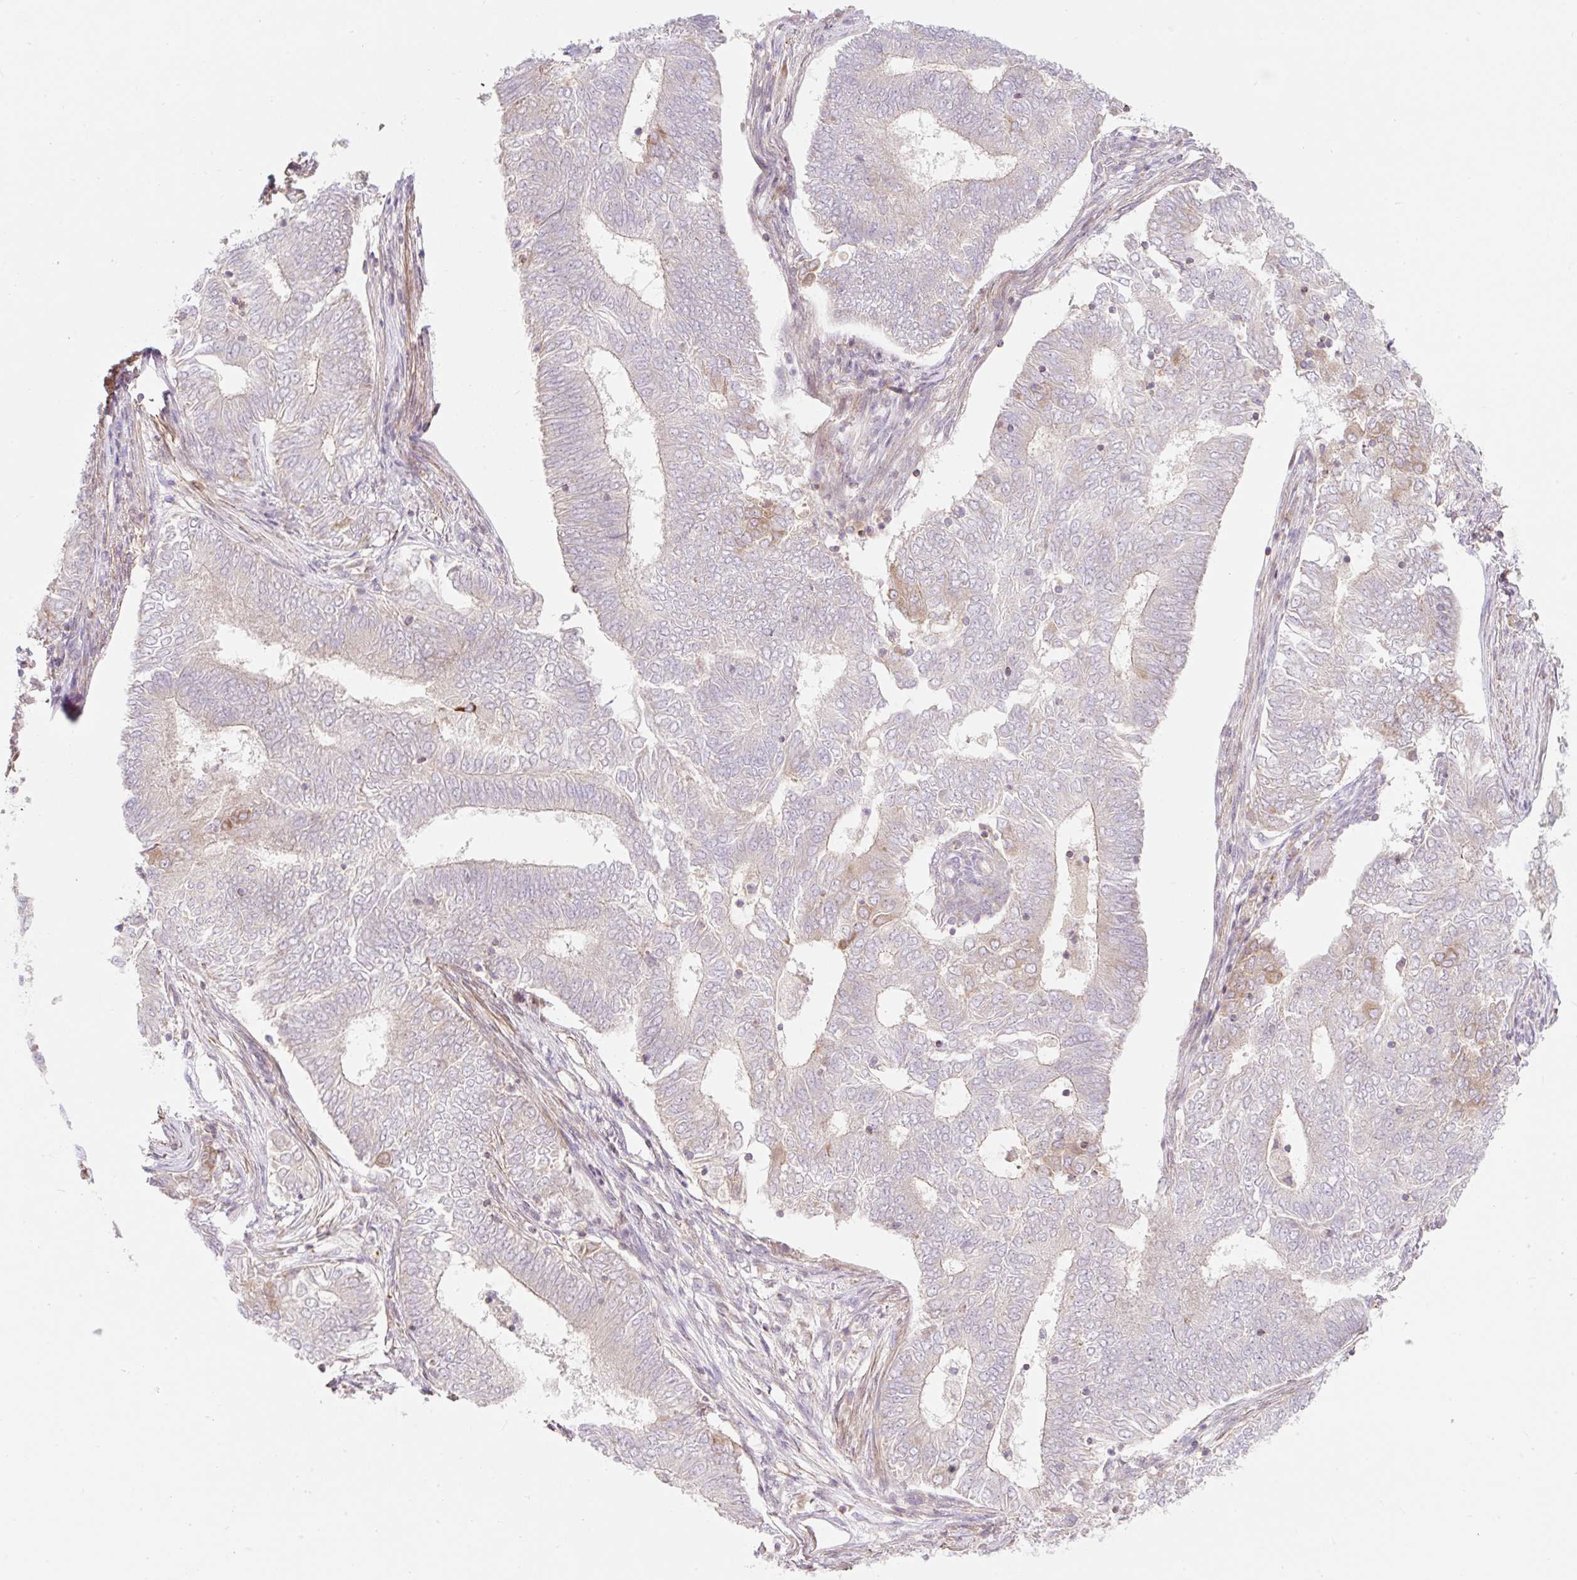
{"staining": {"intensity": "negative", "quantity": "none", "location": "none"}, "tissue": "endometrial cancer", "cell_type": "Tumor cells", "image_type": "cancer", "snomed": [{"axis": "morphology", "description": "Adenocarcinoma, NOS"}, {"axis": "topography", "description": "Endometrium"}], "caption": "Immunohistochemistry photomicrograph of adenocarcinoma (endometrial) stained for a protein (brown), which exhibits no staining in tumor cells.", "gene": "EMC10", "patient": {"sex": "female", "age": 62}}